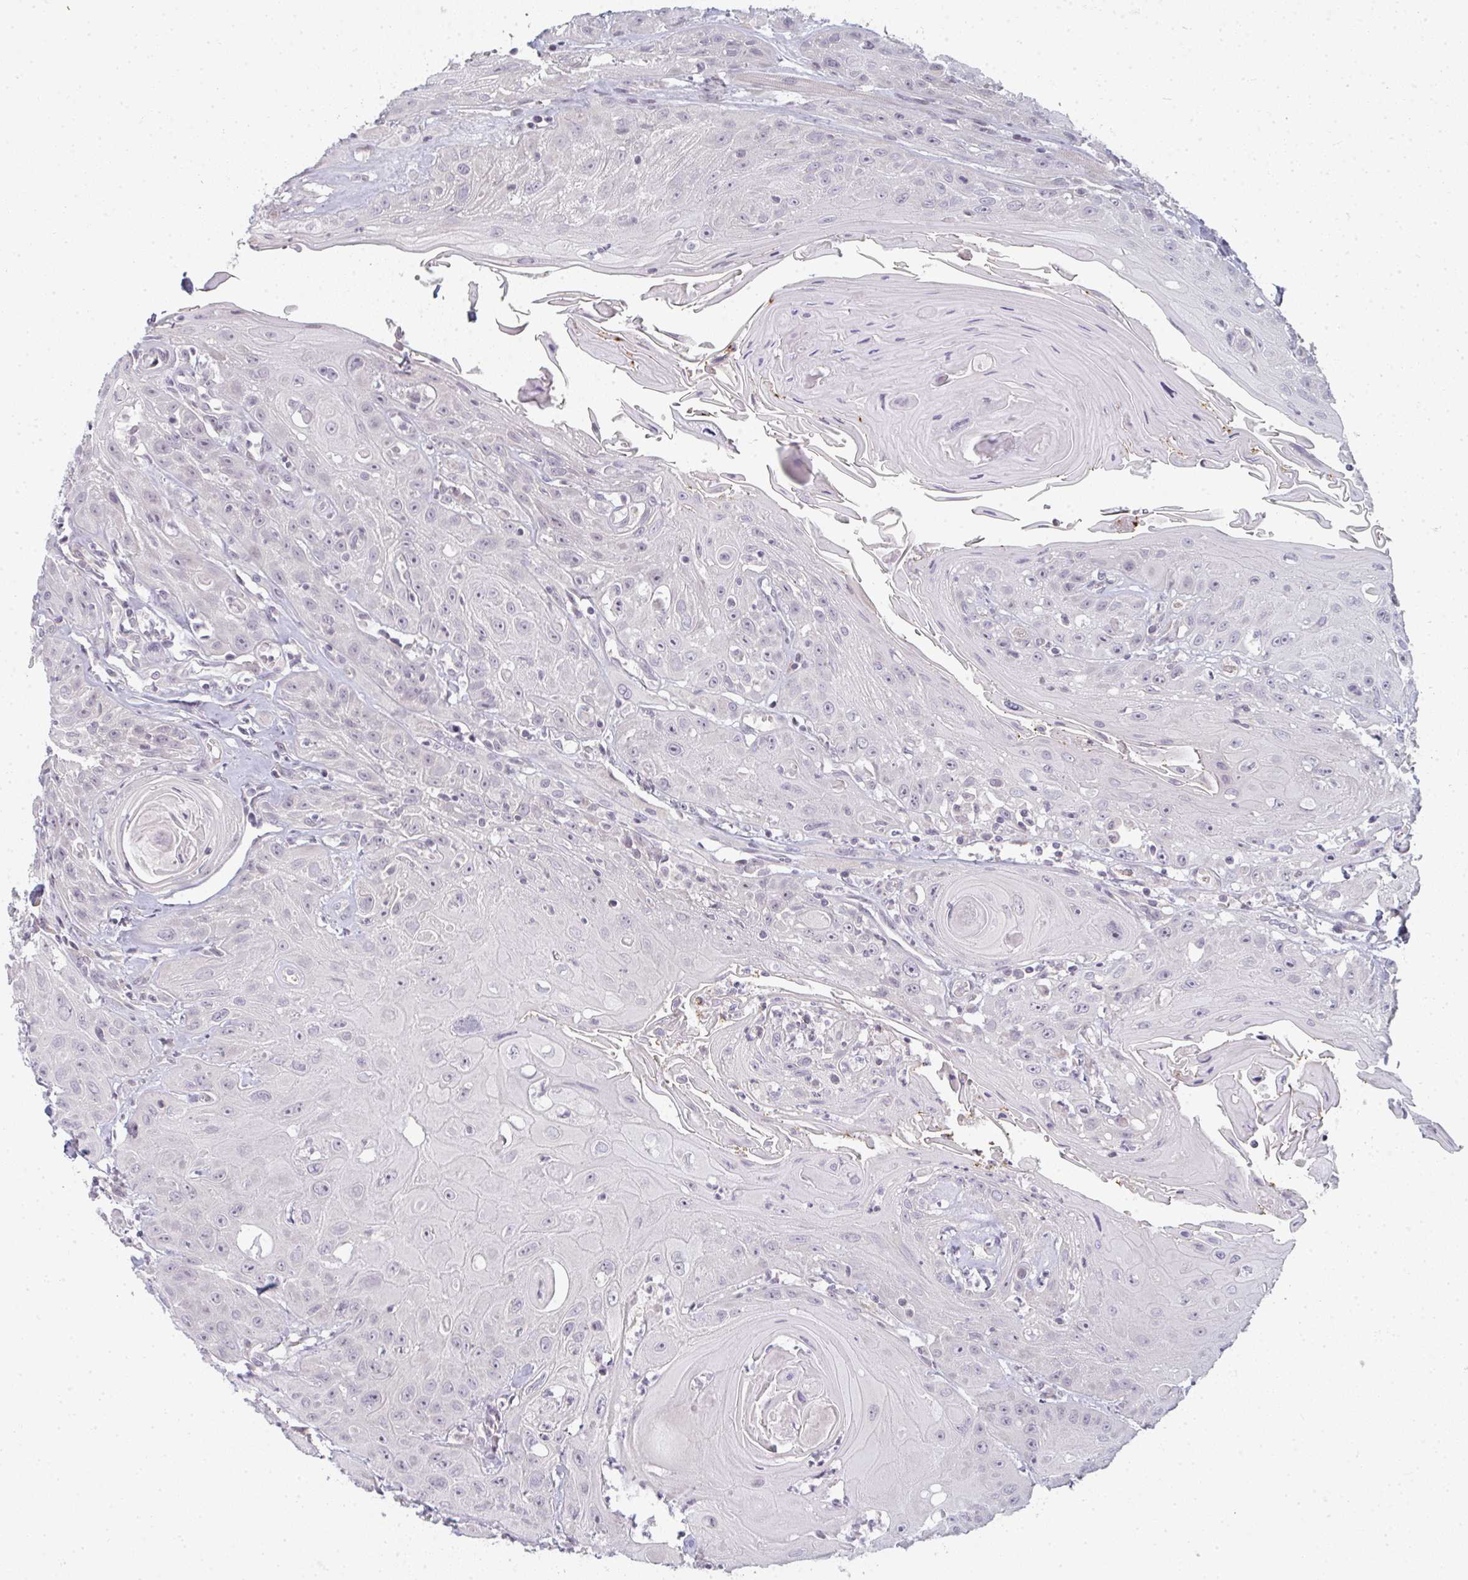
{"staining": {"intensity": "negative", "quantity": "none", "location": "none"}, "tissue": "head and neck cancer", "cell_type": "Tumor cells", "image_type": "cancer", "snomed": [{"axis": "morphology", "description": "Squamous cell carcinoma, NOS"}, {"axis": "topography", "description": "Head-Neck"}], "caption": "There is no significant staining in tumor cells of squamous cell carcinoma (head and neck).", "gene": "RBBP6", "patient": {"sex": "female", "age": 59}}